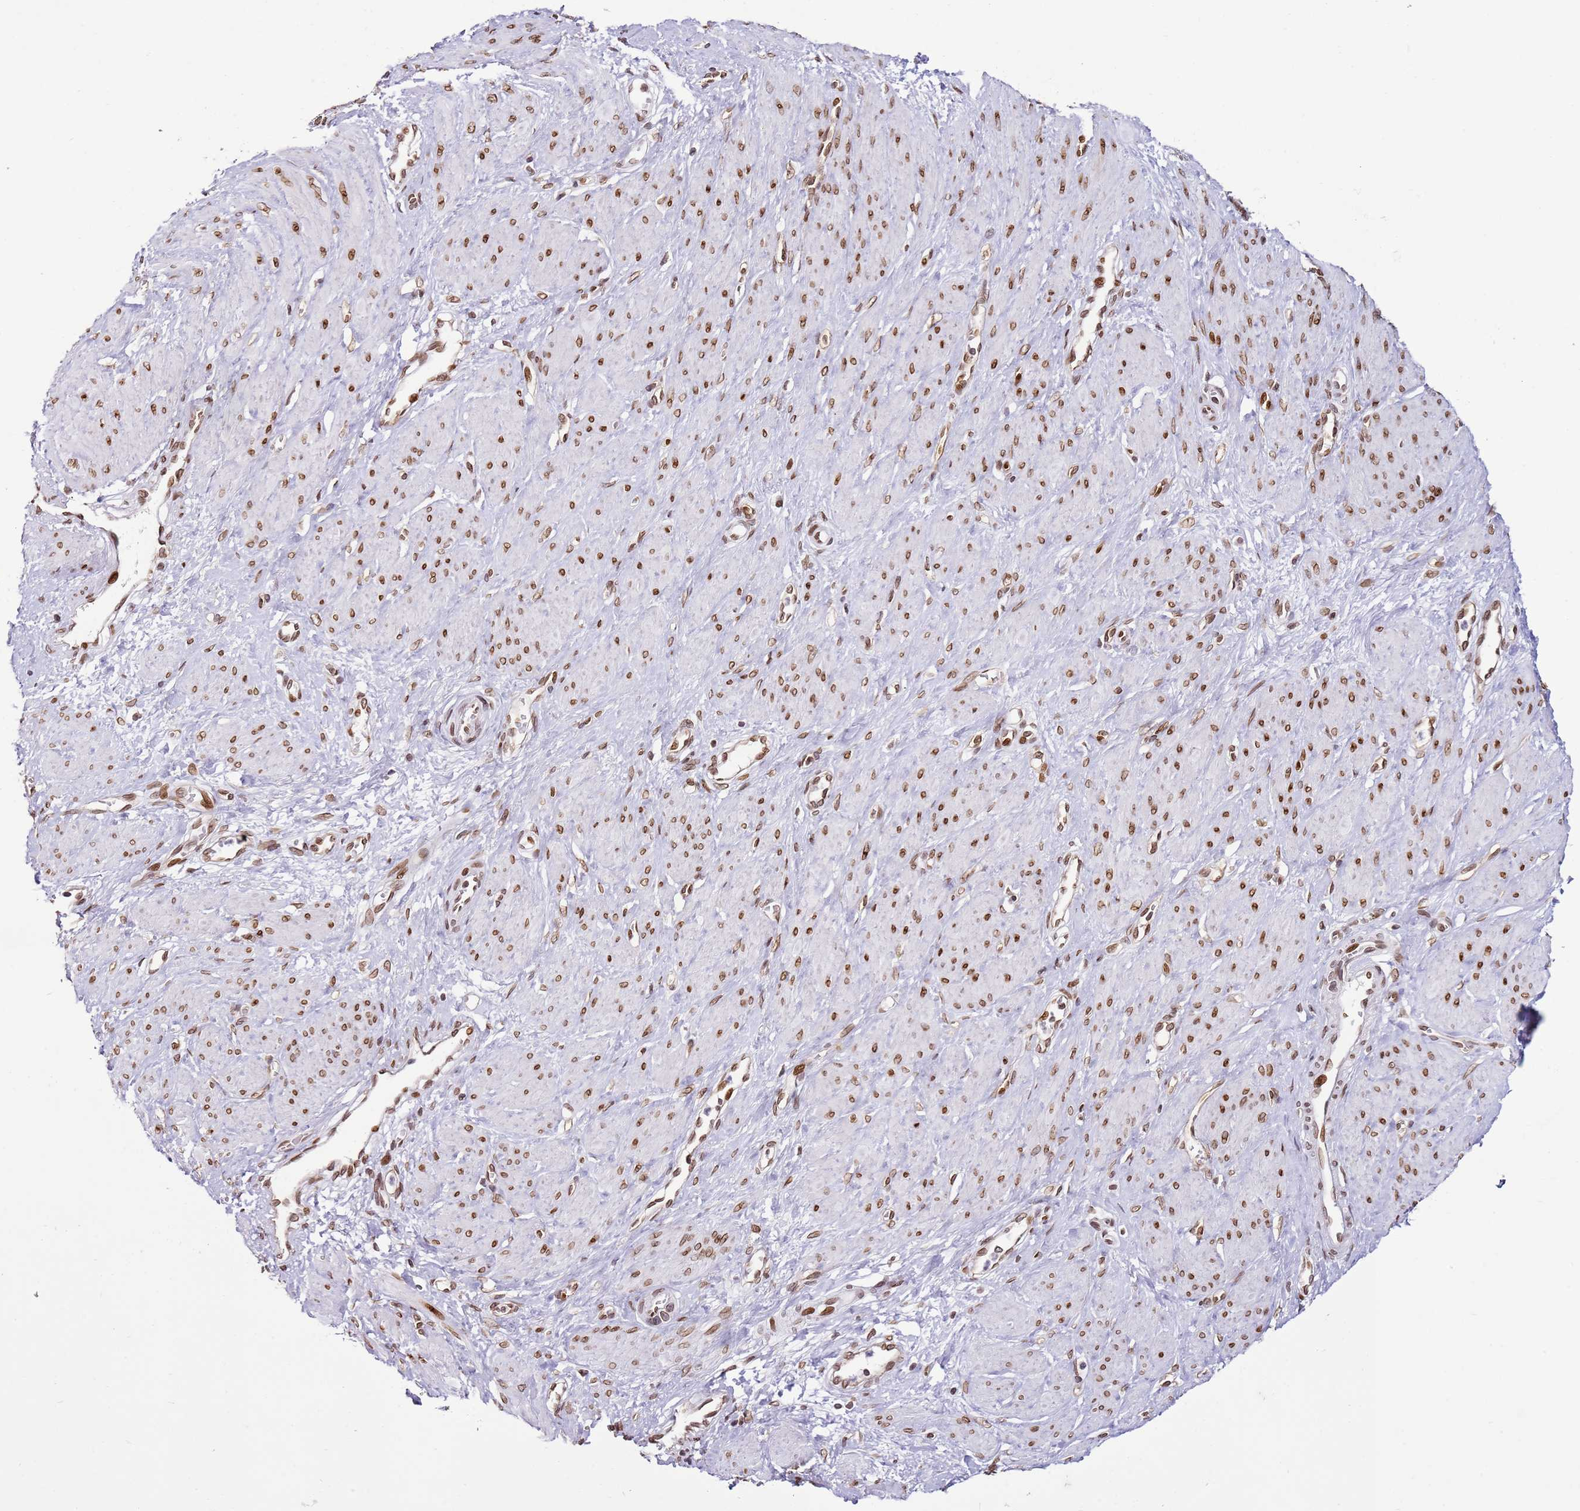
{"staining": {"intensity": "moderate", "quantity": "25%-75%", "location": "nuclear"}, "tissue": "smooth muscle", "cell_type": "Smooth muscle cells", "image_type": "normal", "snomed": [{"axis": "morphology", "description": "Normal tissue, NOS"}, {"axis": "topography", "description": "Smooth muscle"}, {"axis": "topography", "description": "Uterus"}], "caption": "A high-resolution micrograph shows immunohistochemistry (IHC) staining of benign smooth muscle, which demonstrates moderate nuclear positivity in about 25%-75% of smooth muscle cells.", "gene": "POU6F1", "patient": {"sex": "female", "age": 39}}